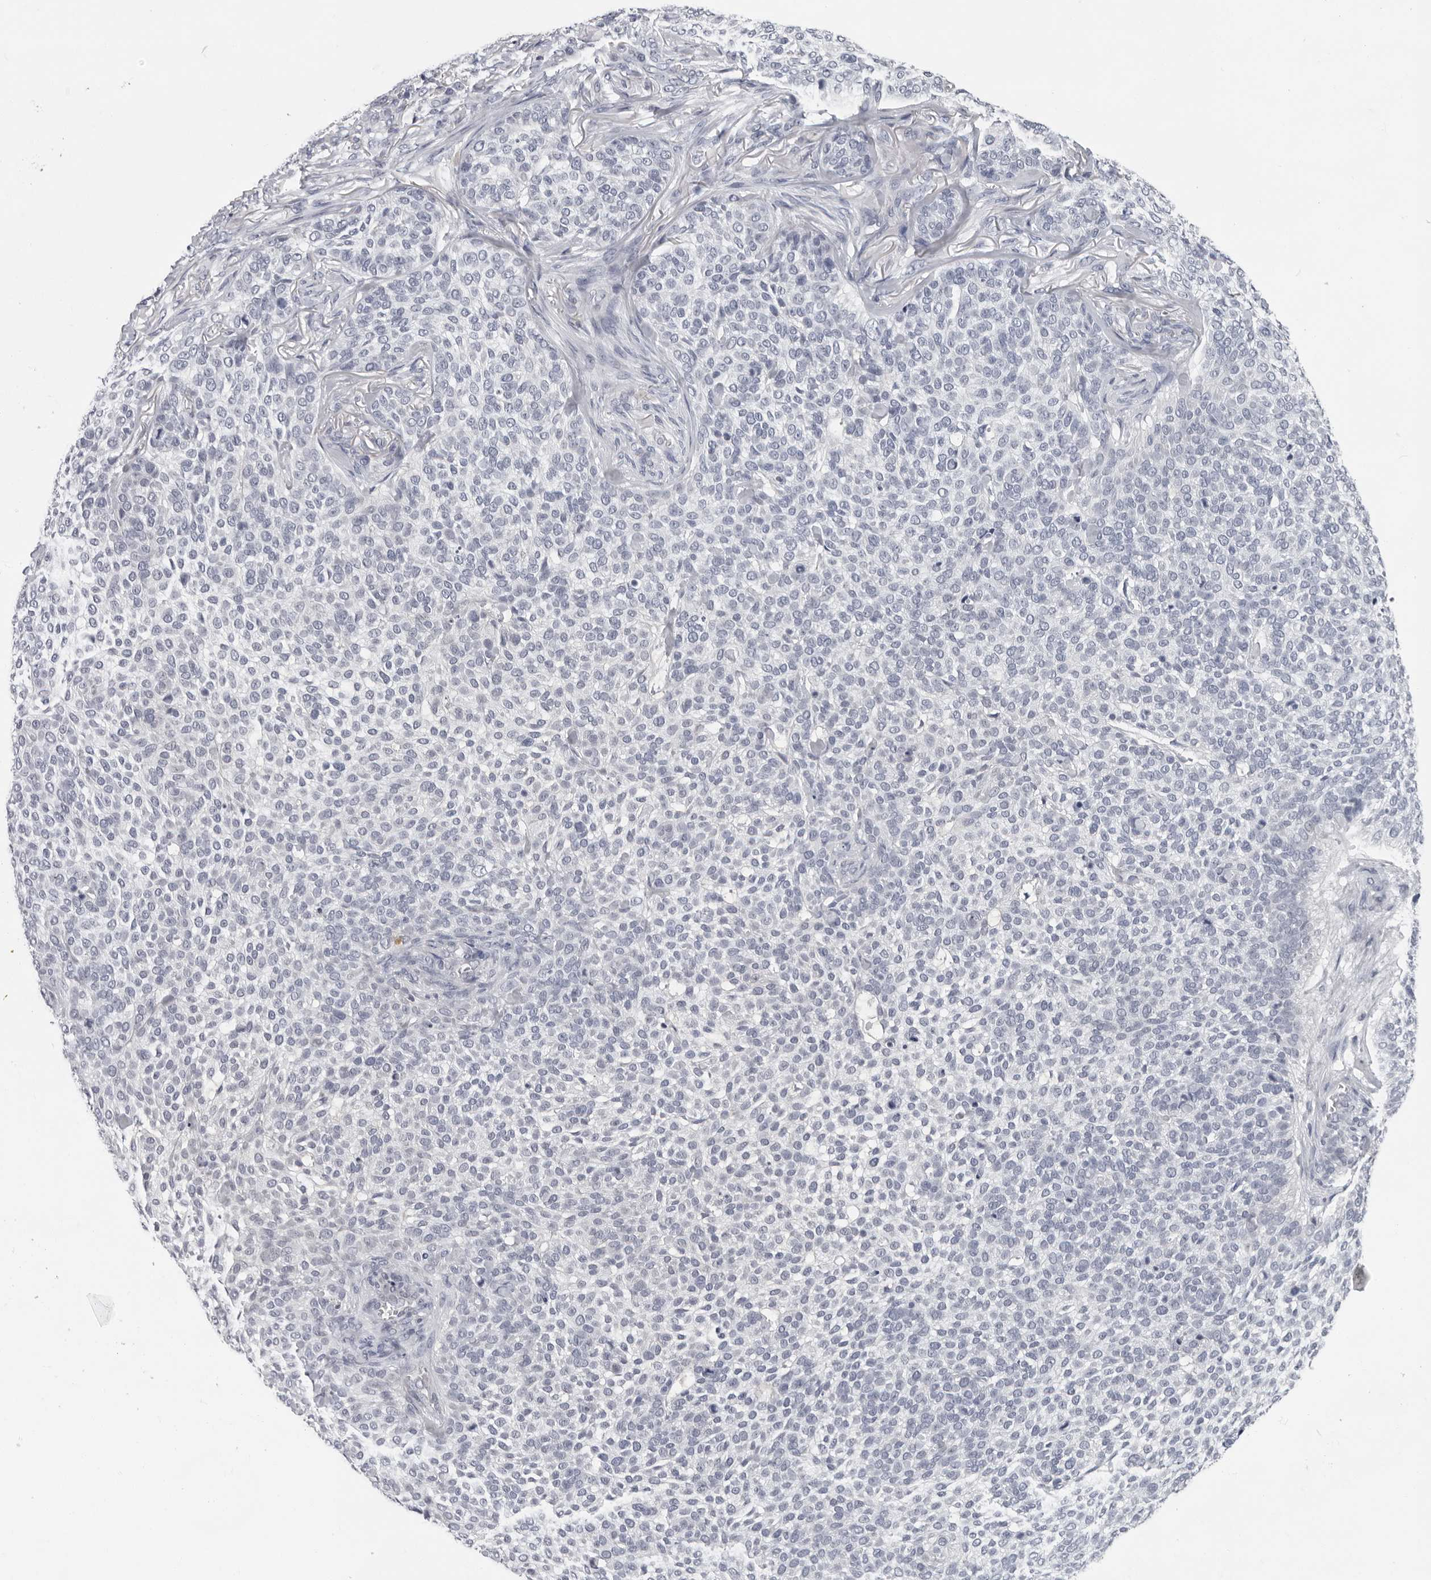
{"staining": {"intensity": "negative", "quantity": "none", "location": "none"}, "tissue": "skin cancer", "cell_type": "Tumor cells", "image_type": "cancer", "snomed": [{"axis": "morphology", "description": "Basal cell carcinoma"}, {"axis": "topography", "description": "Skin"}], "caption": "The immunohistochemistry (IHC) histopathology image has no significant staining in tumor cells of skin cancer tissue.", "gene": "CCDC28B", "patient": {"sex": "female", "age": 64}}